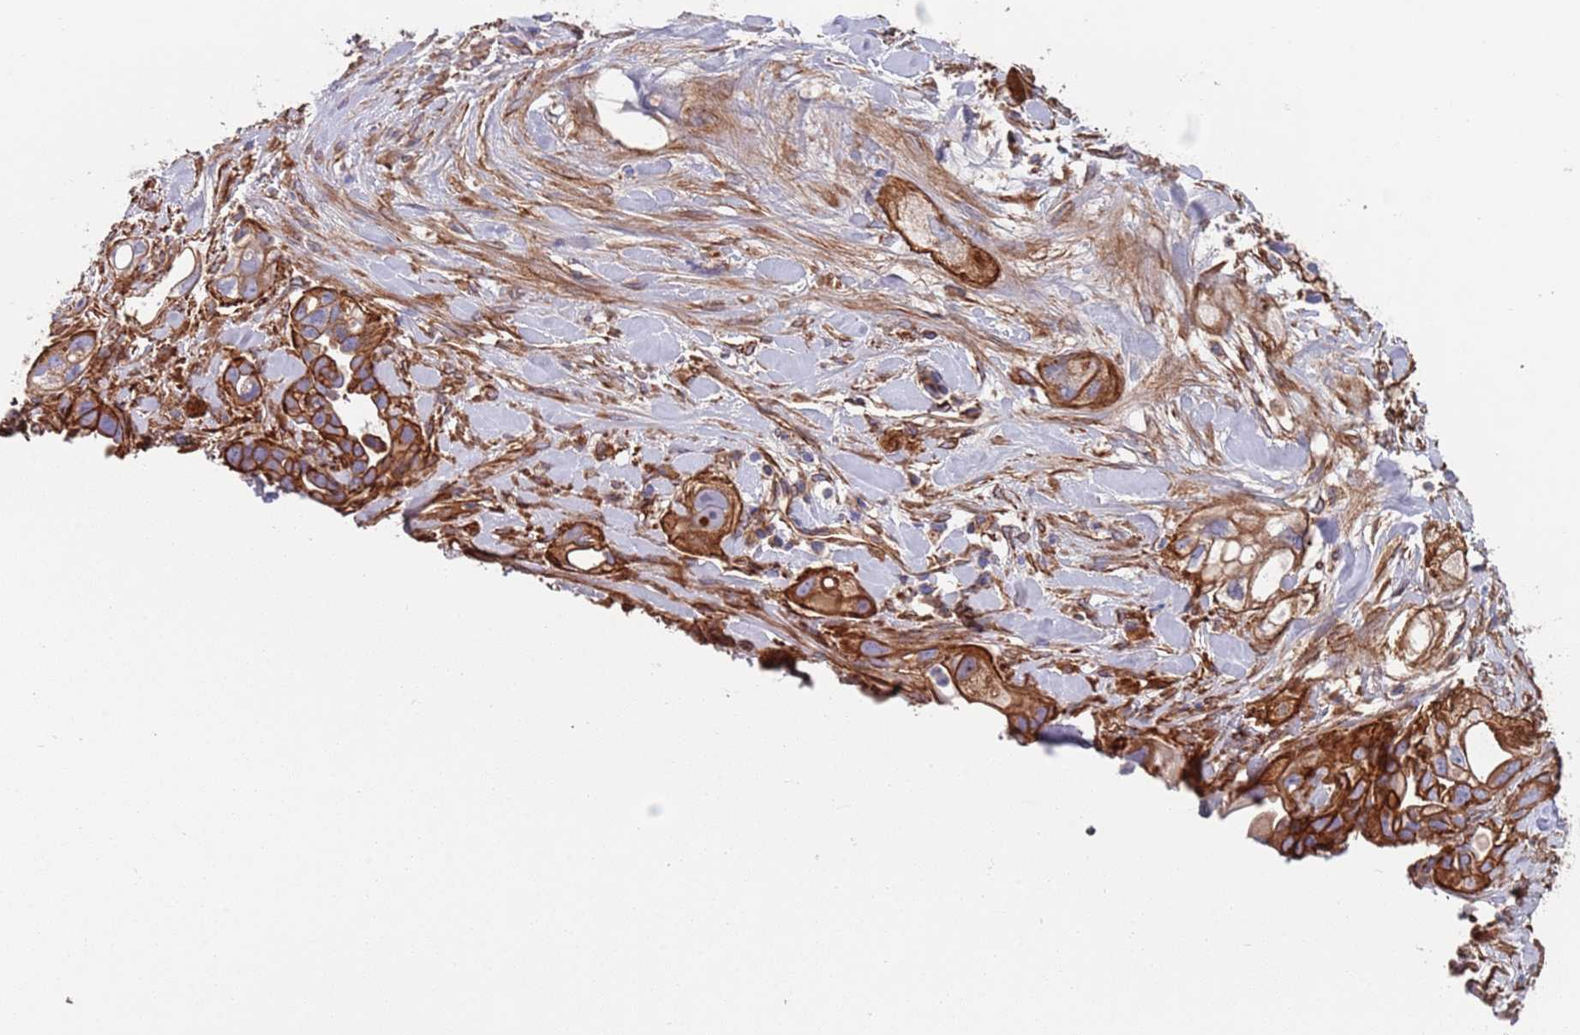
{"staining": {"intensity": "strong", "quantity": ">75%", "location": "cytoplasmic/membranous"}, "tissue": "pancreatic cancer", "cell_type": "Tumor cells", "image_type": "cancer", "snomed": [{"axis": "morphology", "description": "Adenocarcinoma, NOS"}, {"axis": "topography", "description": "Pancreas"}], "caption": "IHC histopathology image of neoplastic tissue: pancreatic adenocarcinoma stained using immunohistochemistry (IHC) reveals high levels of strong protein expression localized specifically in the cytoplasmic/membranous of tumor cells, appearing as a cytoplasmic/membranous brown color.", "gene": "JAKMIP2", "patient": {"sex": "male", "age": 44}}